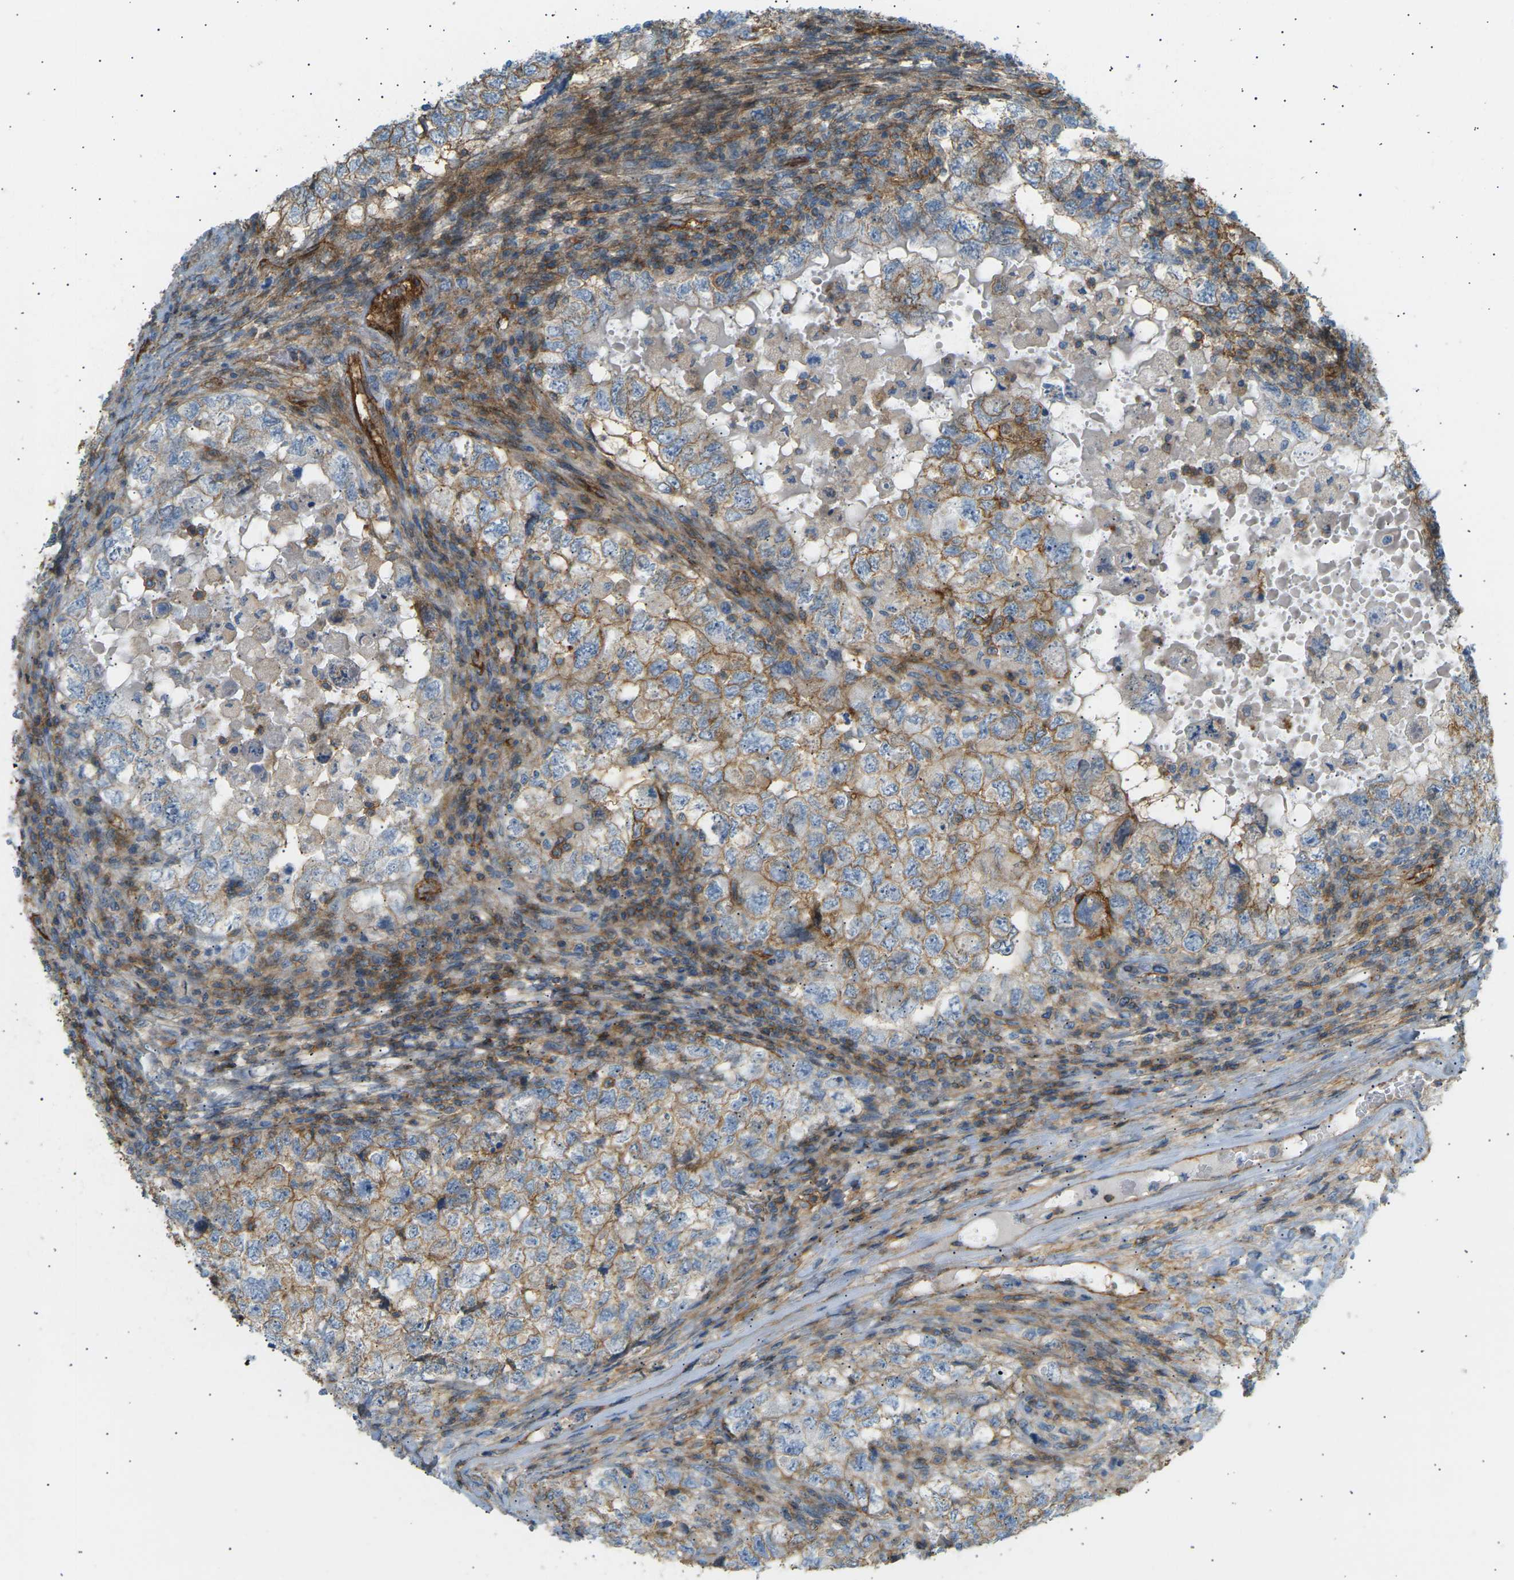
{"staining": {"intensity": "moderate", "quantity": "25%-75%", "location": "cytoplasmic/membranous"}, "tissue": "testis cancer", "cell_type": "Tumor cells", "image_type": "cancer", "snomed": [{"axis": "morphology", "description": "Carcinoma, Embryonal, NOS"}, {"axis": "topography", "description": "Testis"}], "caption": "Immunohistochemical staining of human embryonal carcinoma (testis) exhibits moderate cytoplasmic/membranous protein positivity in approximately 25%-75% of tumor cells. The protein is stained brown, and the nuclei are stained in blue (DAB (3,3'-diaminobenzidine) IHC with brightfield microscopy, high magnification).", "gene": "ATP2B4", "patient": {"sex": "male", "age": 36}}